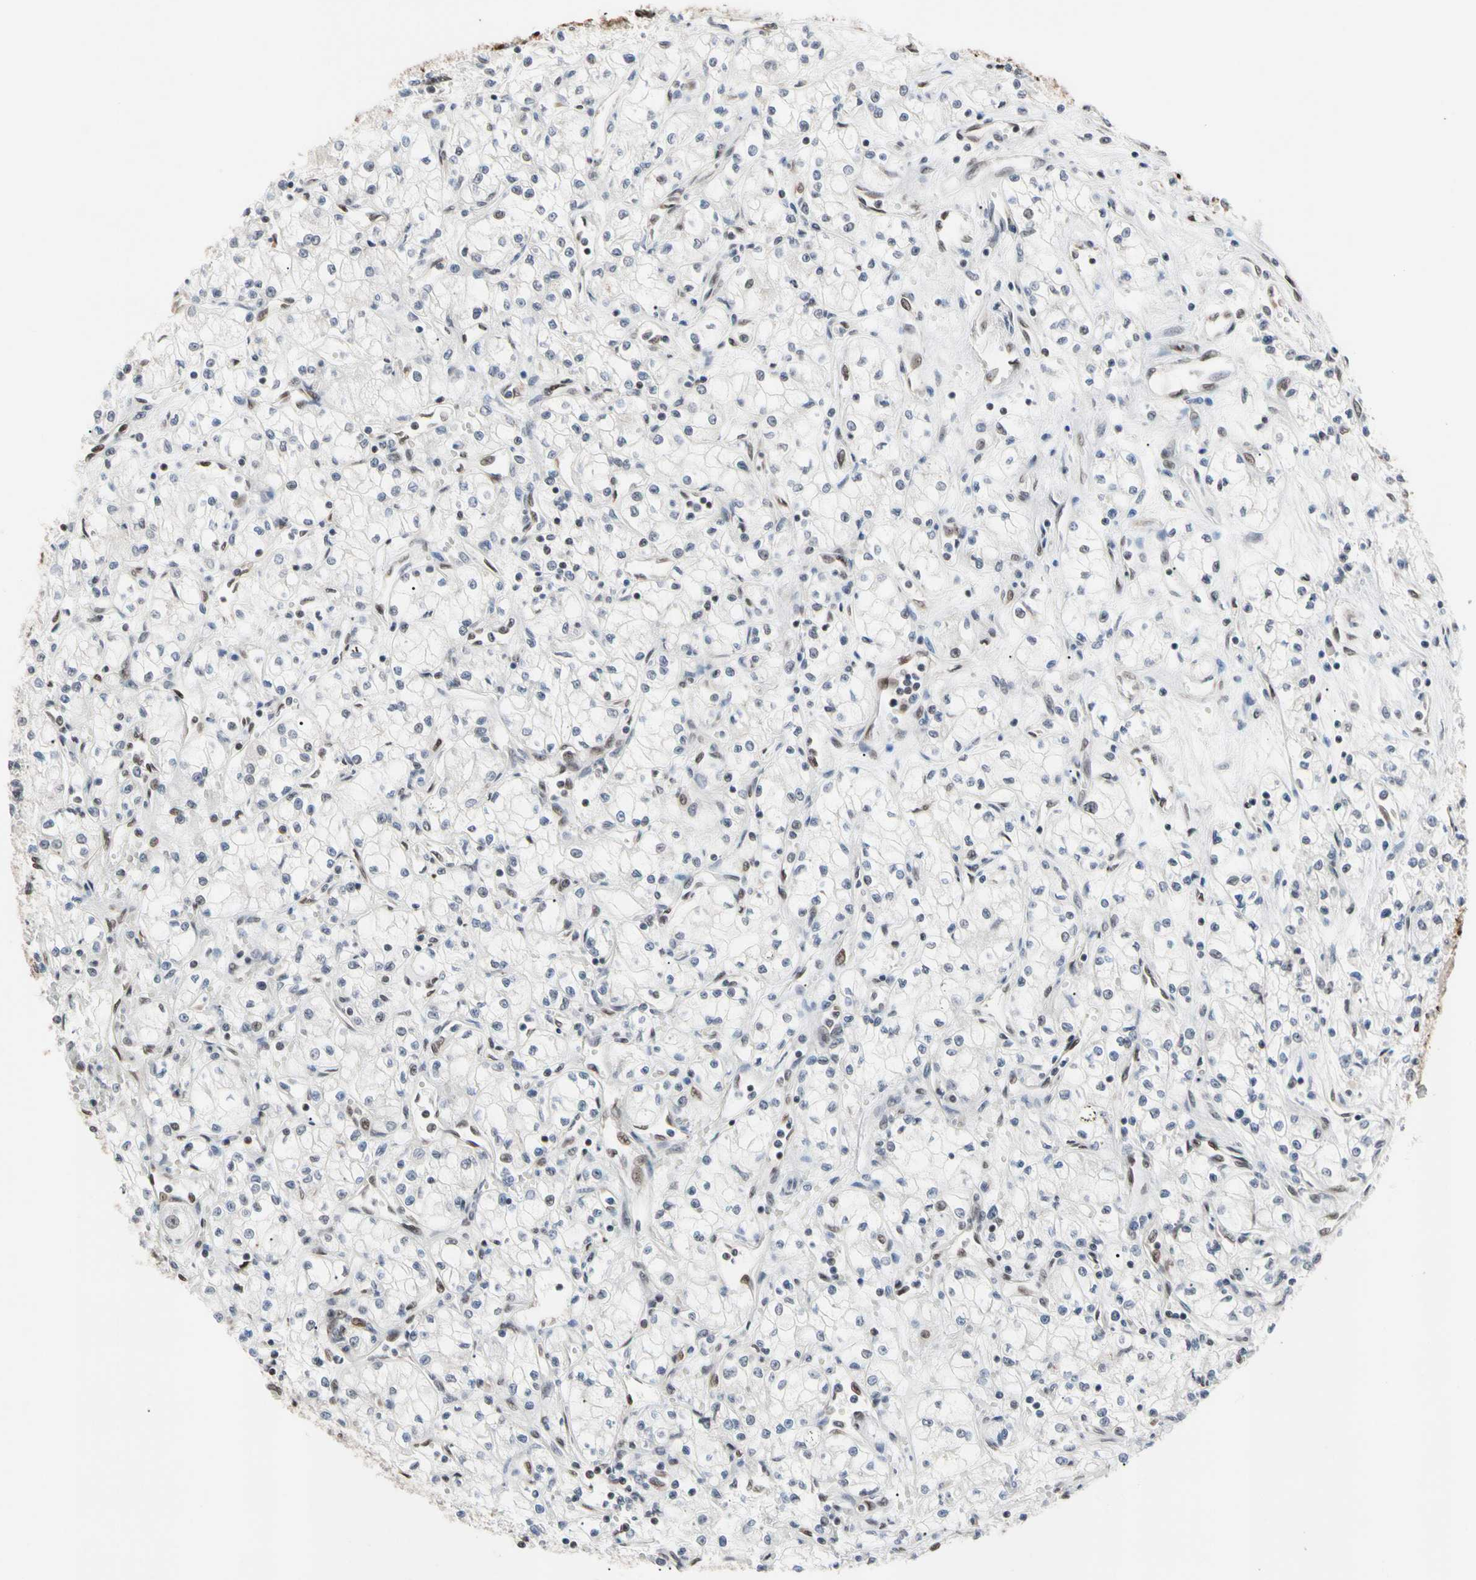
{"staining": {"intensity": "moderate", "quantity": ">75%", "location": "nuclear"}, "tissue": "renal cancer", "cell_type": "Tumor cells", "image_type": "cancer", "snomed": [{"axis": "morphology", "description": "Normal tissue, NOS"}, {"axis": "morphology", "description": "Adenocarcinoma, NOS"}, {"axis": "topography", "description": "Kidney"}], "caption": "There is medium levels of moderate nuclear positivity in tumor cells of renal cancer (adenocarcinoma), as demonstrated by immunohistochemical staining (brown color).", "gene": "FAM98B", "patient": {"sex": "male", "age": 59}}